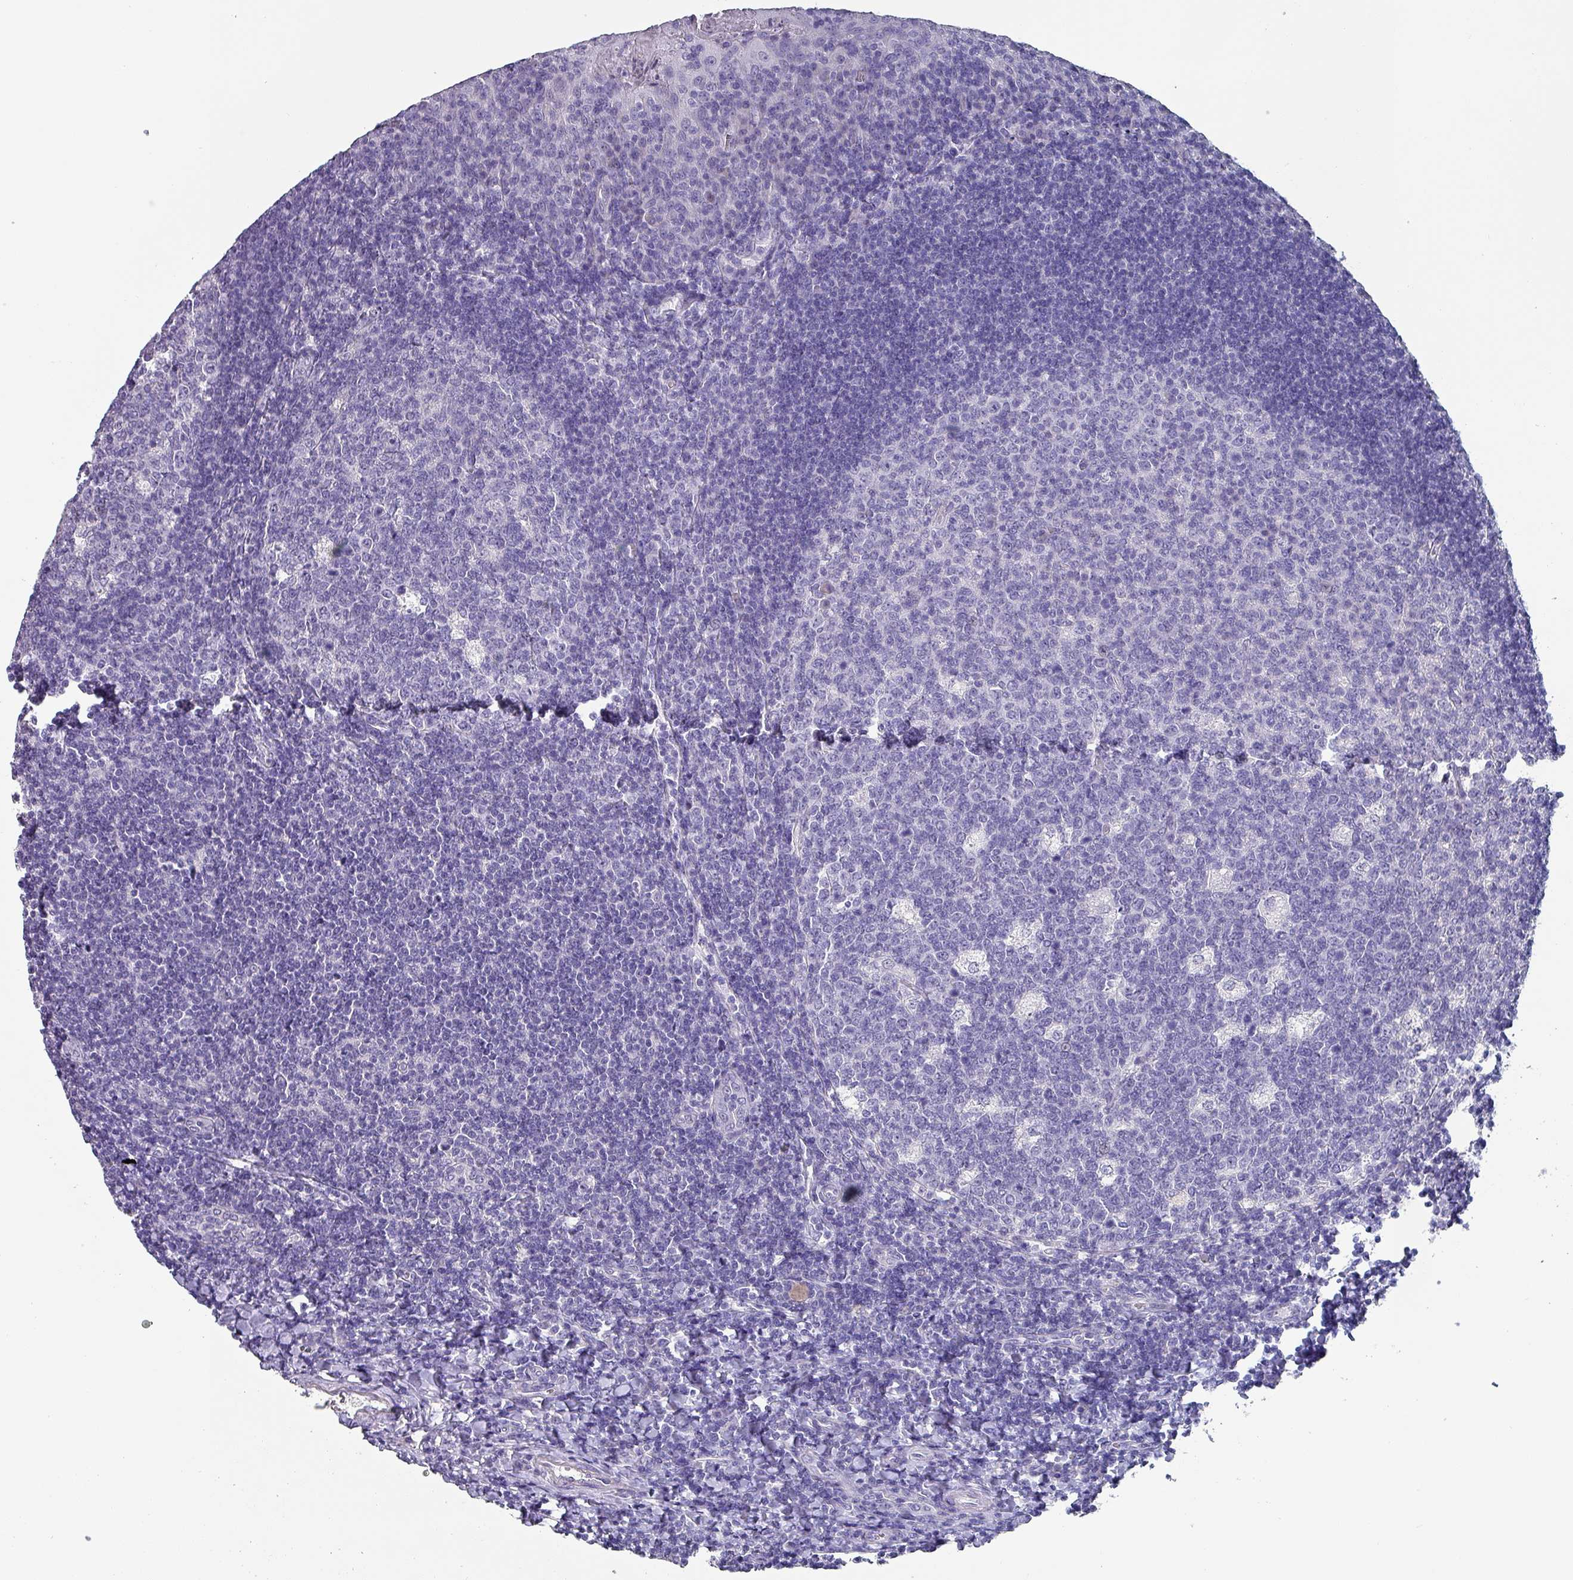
{"staining": {"intensity": "negative", "quantity": "none", "location": "none"}, "tissue": "tonsil", "cell_type": "Germinal center cells", "image_type": "normal", "snomed": [{"axis": "morphology", "description": "Normal tissue, NOS"}, {"axis": "topography", "description": "Tonsil"}], "caption": "Germinal center cells are negative for brown protein staining in unremarkable tonsil. The staining is performed using DAB brown chromogen with nuclei counter-stained in using hematoxylin.", "gene": "INS", "patient": {"sex": "male", "age": 17}}